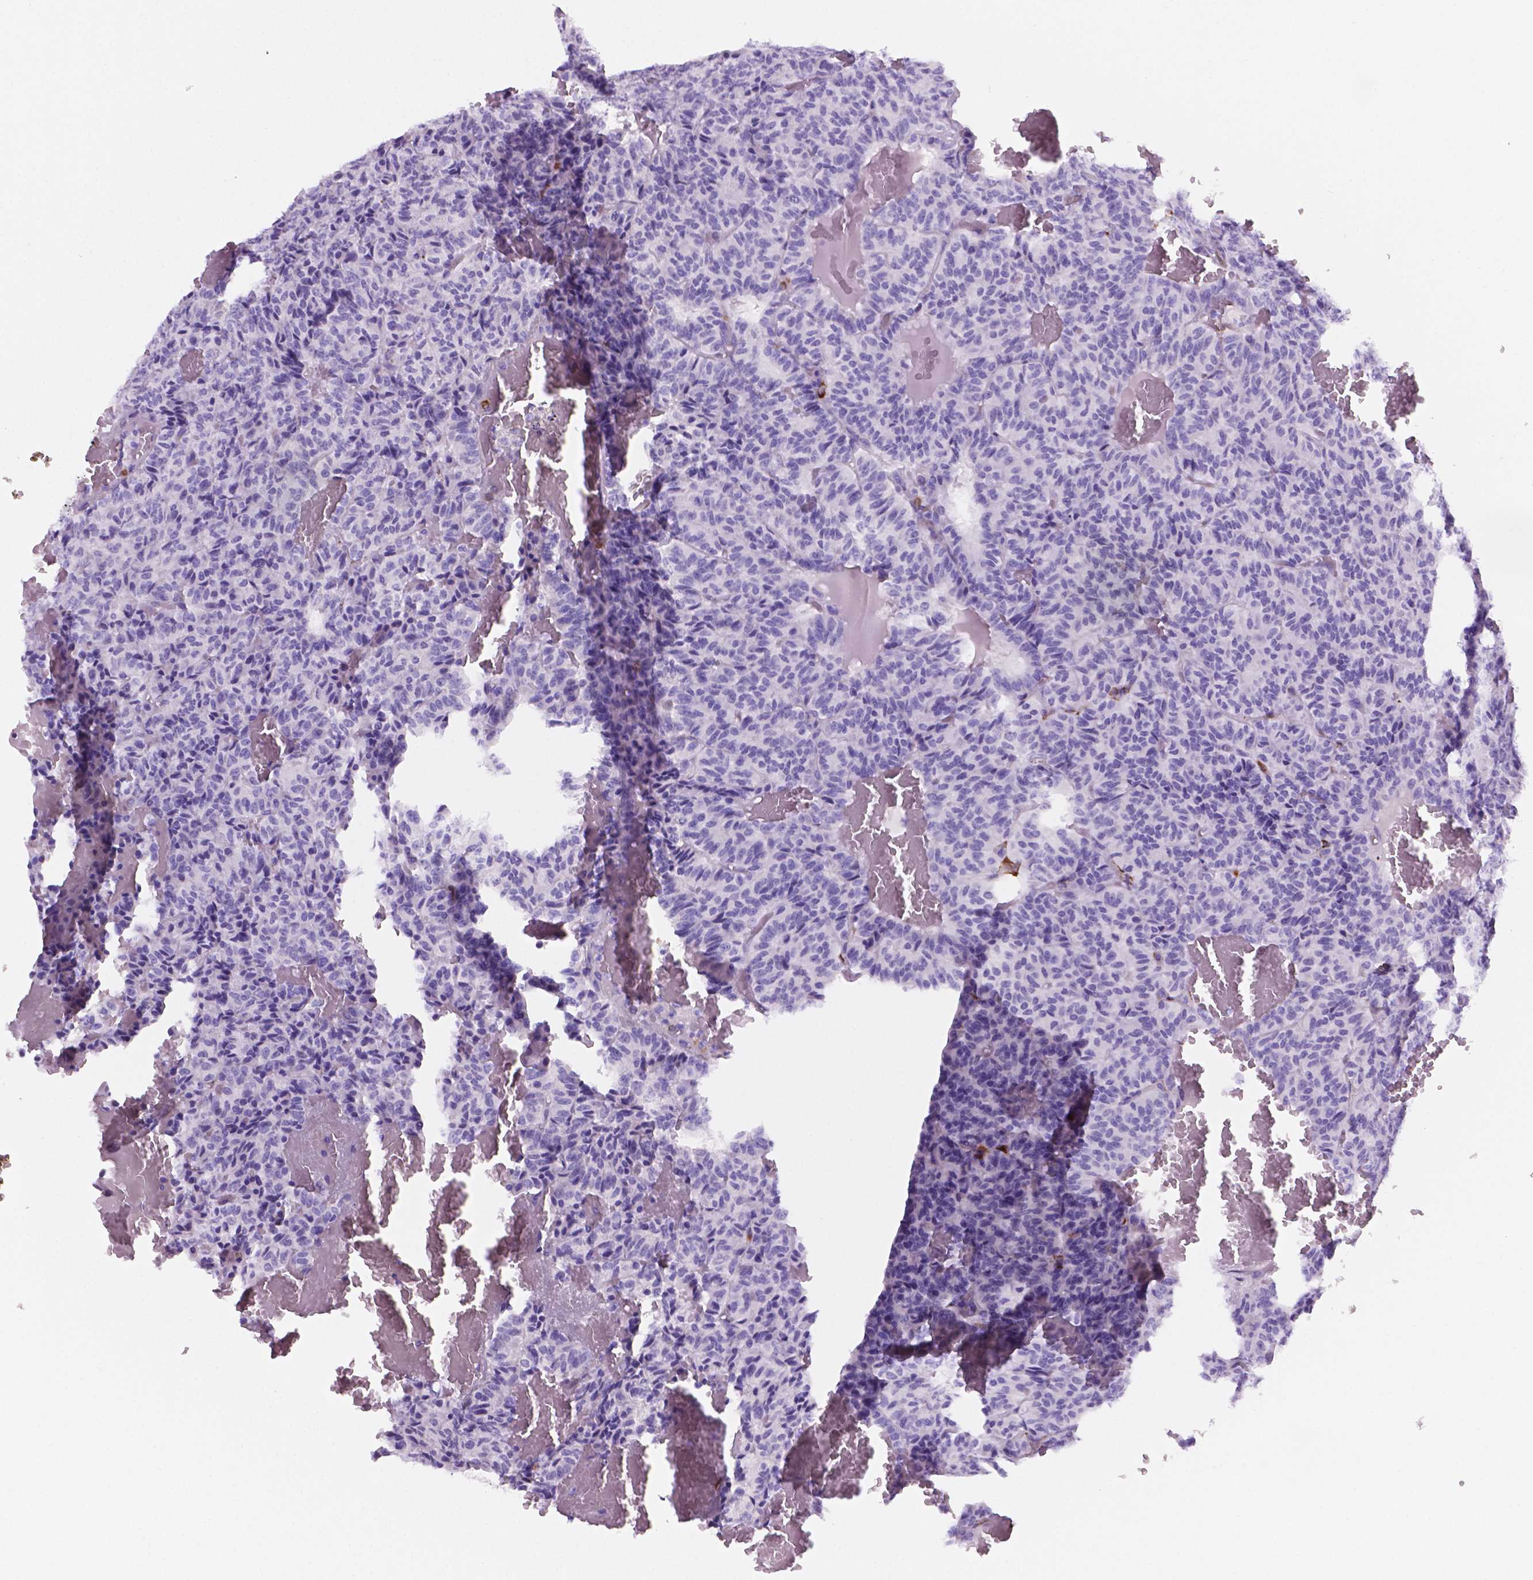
{"staining": {"intensity": "negative", "quantity": "none", "location": "none"}, "tissue": "carcinoid", "cell_type": "Tumor cells", "image_type": "cancer", "snomed": [{"axis": "morphology", "description": "Carcinoid, malignant, NOS"}, {"axis": "topography", "description": "Lung"}], "caption": "High power microscopy micrograph of an immunohistochemistry (IHC) histopathology image of carcinoid (malignant), revealing no significant expression in tumor cells.", "gene": "MACF1", "patient": {"sex": "male", "age": 70}}